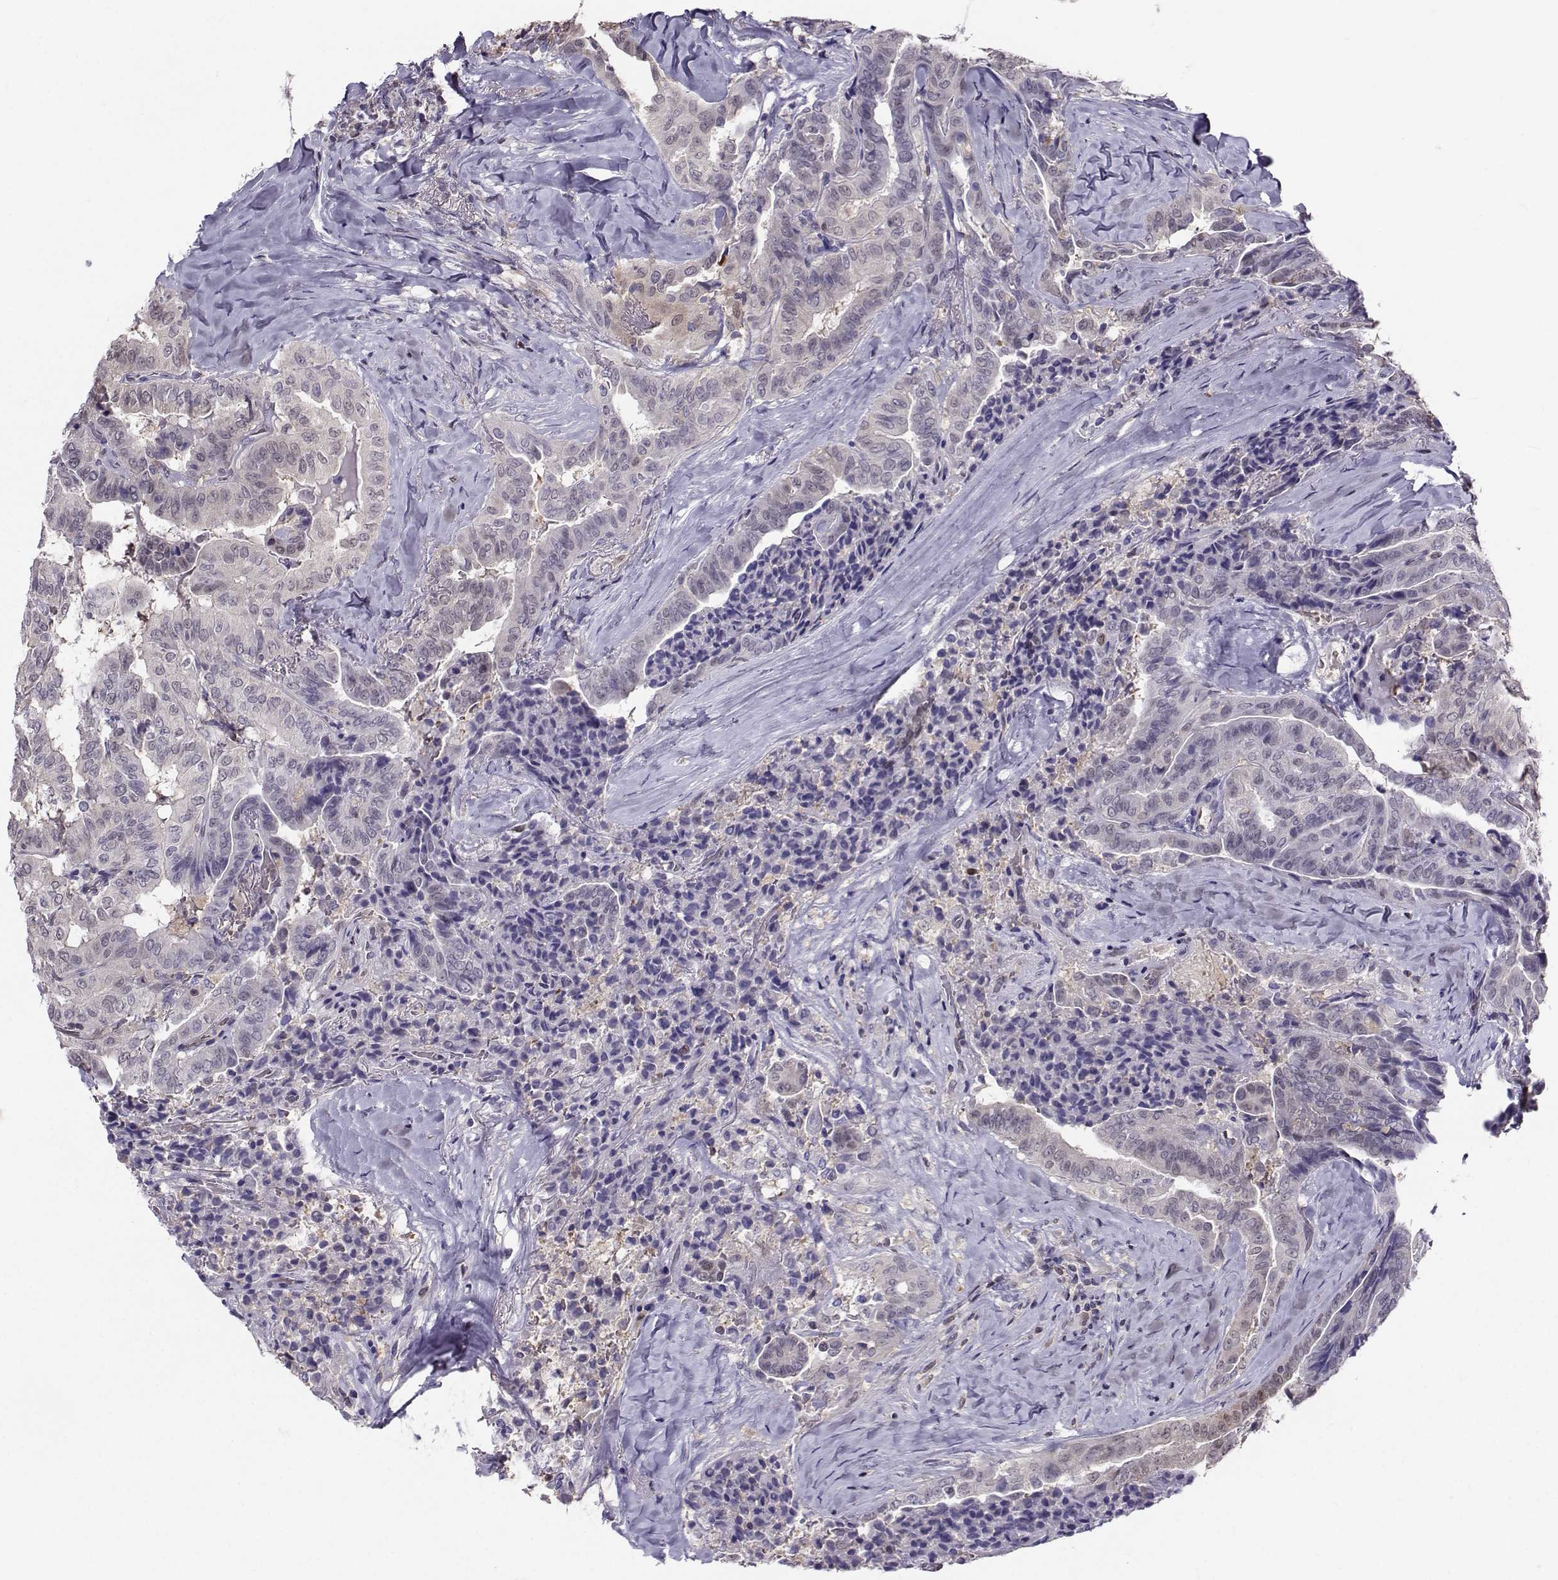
{"staining": {"intensity": "negative", "quantity": "none", "location": "none"}, "tissue": "thyroid cancer", "cell_type": "Tumor cells", "image_type": "cancer", "snomed": [{"axis": "morphology", "description": "Papillary adenocarcinoma, NOS"}, {"axis": "topography", "description": "Thyroid gland"}], "caption": "Immunohistochemistry histopathology image of human thyroid cancer stained for a protein (brown), which demonstrates no staining in tumor cells. (DAB (3,3'-diaminobenzidine) IHC, high magnification).", "gene": "PGK1", "patient": {"sex": "female", "age": 68}}